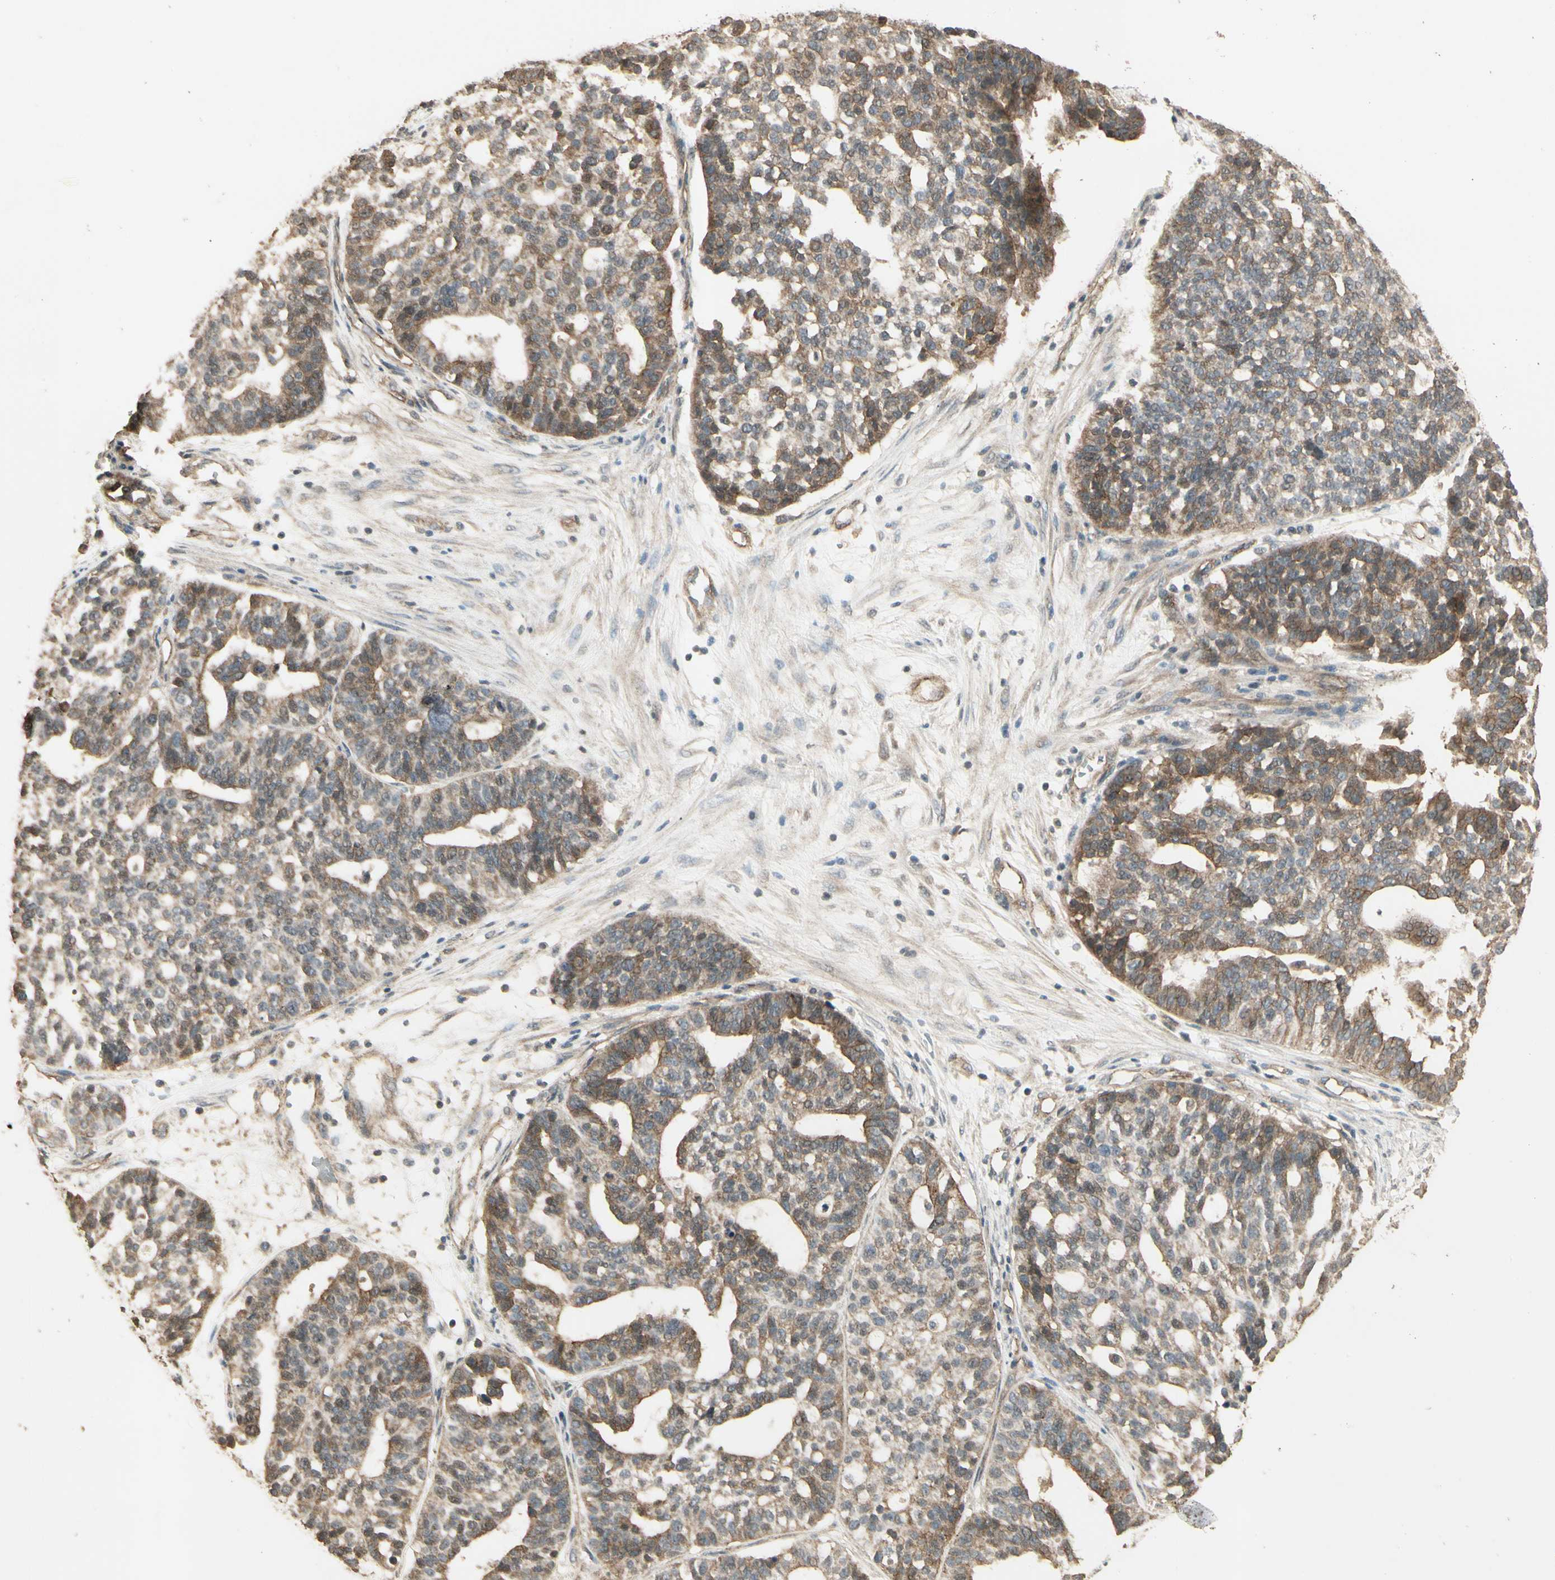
{"staining": {"intensity": "moderate", "quantity": "<25%", "location": "cytoplasmic/membranous"}, "tissue": "ovarian cancer", "cell_type": "Tumor cells", "image_type": "cancer", "snomed": [{"axis": "morphology", "description": "Cystadenocarcinoma, serous, NOS"}, {"axis": "topography", "description": "Ovary"}], "caption": "Protein staining by immunohistochemistry displays moderate cytoplasmic/membranous staining in approximately <25% of tumor cells in serous cystadenocarcinoma (ovarian).", "gene": "RNF180", "patient": {"sex": "female", "age": 59}}